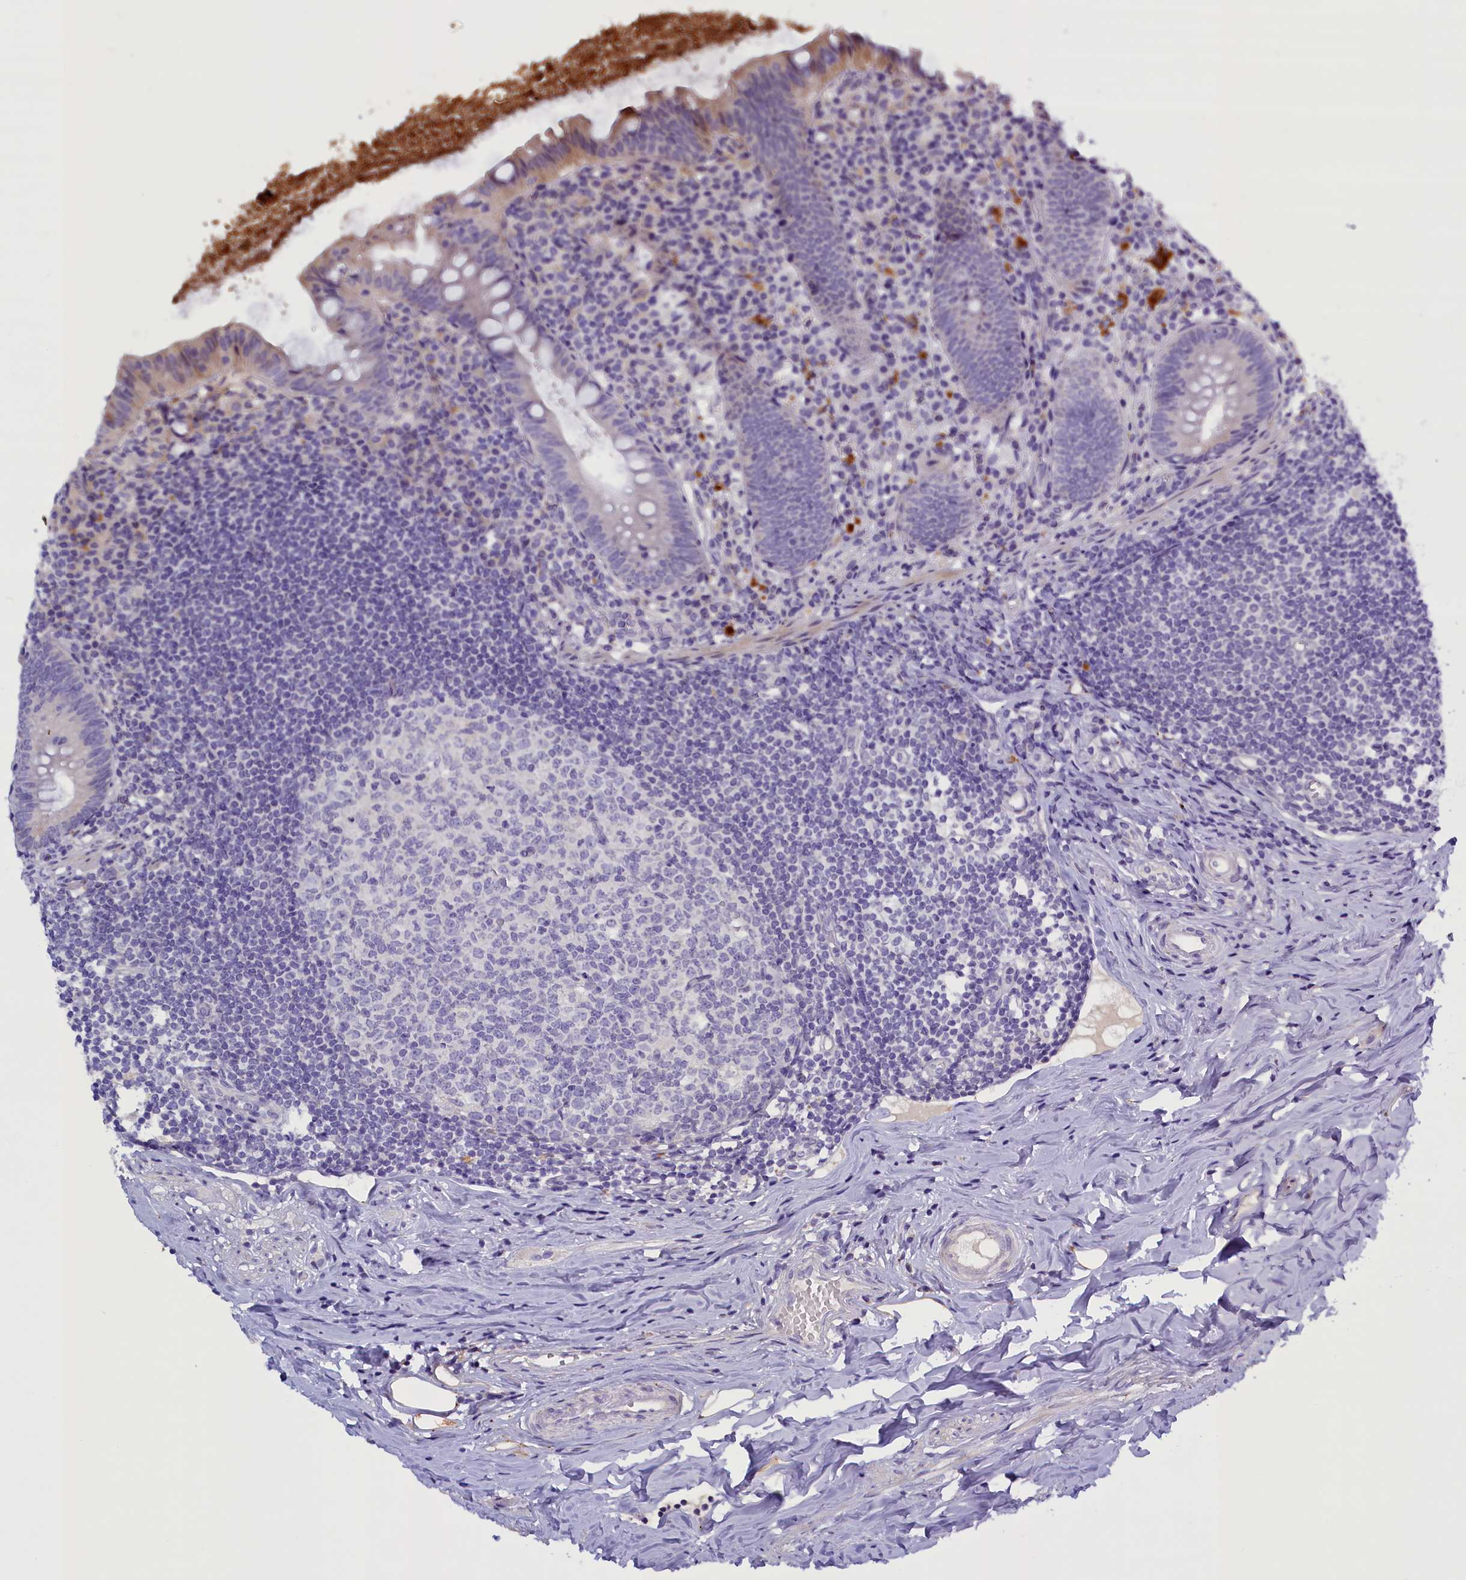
{"staining": {"intensity": "weak", "quantity": "<25%", "location": "cytoplasmic/membranous"}, "tissue": "appendix", "cell_type": "Glandular cells", "image_type": "normal", "snomed": [{"axis": "morphology", "description": "Normal tissue, NOS"}, {"axis": "topography", "description": "Appendix"}], "caption": "High power microscopy photomicrograph of an immunohistochemistry (IHC) histopathology image of unremarkable appendix, revealing no significant expression in glandular cells.", "gene": "RTTN", "patient": {"sex": "female", "age": 51}}